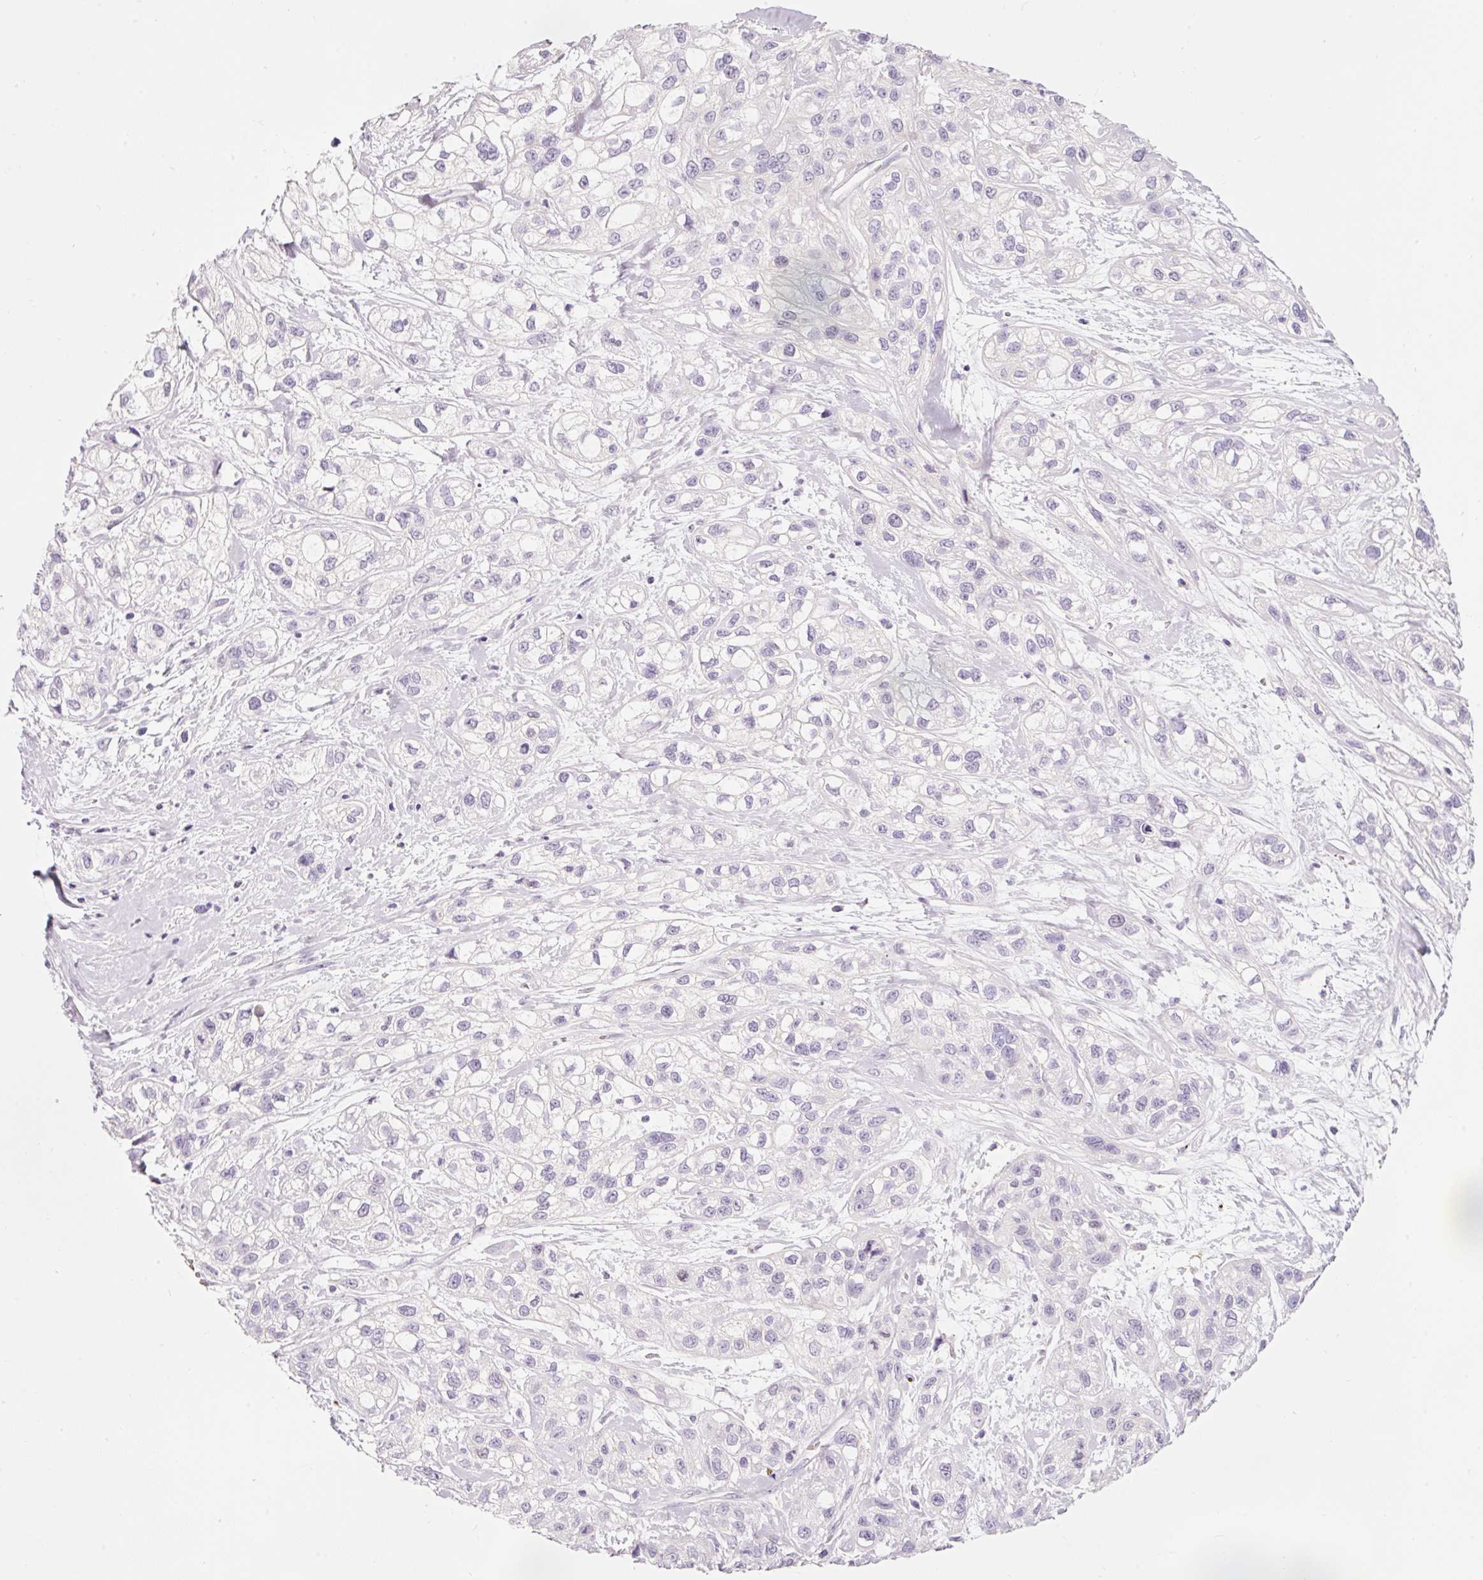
{"staining": {"intensity": "negative", "quantity": "none", "location": "none"}, "tissue": "skin cancer", "cell_type": "Tumor cells", "image_type": "cancer", "snomed": [{"axis": "morphology", "description": "Squamous cell carcinoma, NOS"}, {"axis": "topography", "description": "Skin"}], "caption": "Immunohistochemistry of squamous cell carcinoma (skin) displays no expression in tumor cells.", "gene": "DHRS11", "patient": {"sex": "male", "age": 82}}